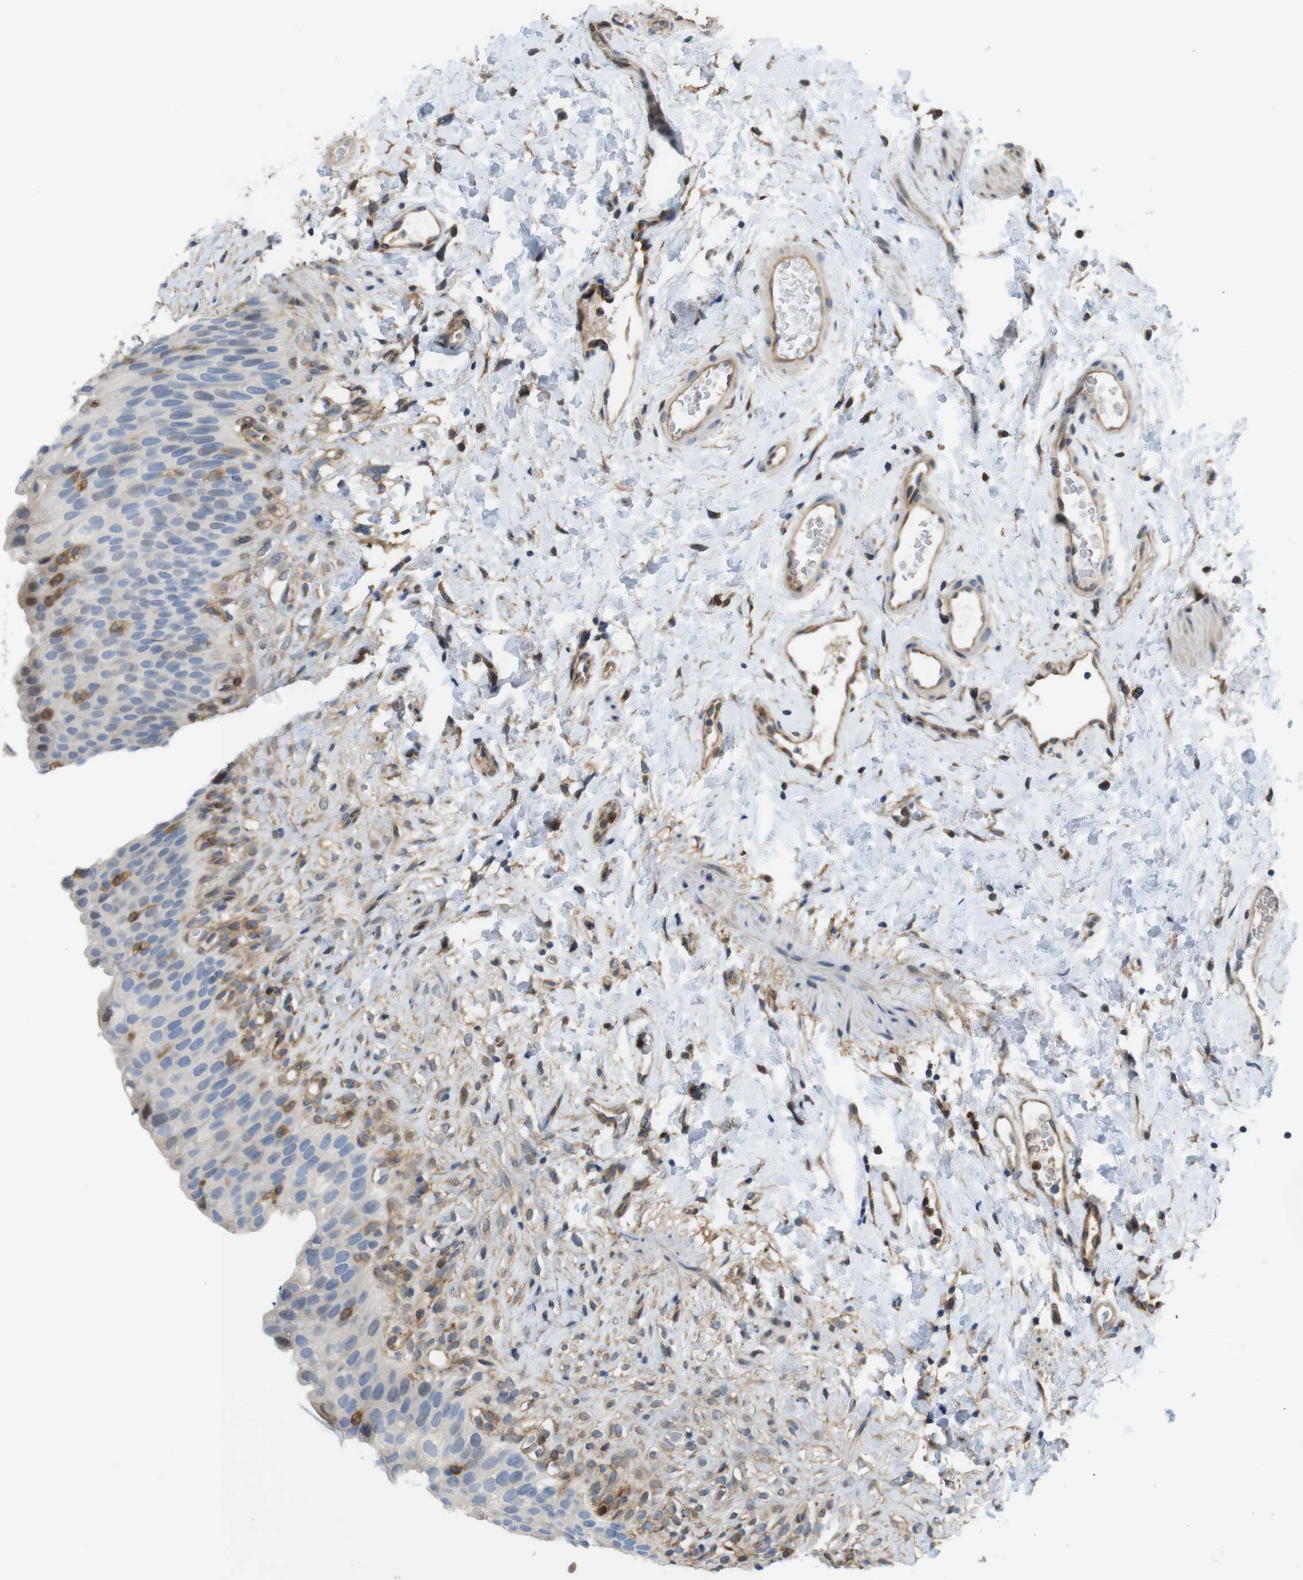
{"staining": {"intensity": "moderate", "quantity": "<25%", "location": "cytoplasmic/membranous"}, "tissue": "urinary bladder", "cell_type": "Urothelial cells", "image_type": "normal", "snomed": [{"axis": "morphology", "description": "Normal tissue, NOS"}, {"axis": "topography", "description": "Urinary bladder"}], "caption": "Immunohistochemical staining of benign urinary bladder reveals low levels of moderate cytoplasmic/membranous positivity in about <25% of urothelial cells.", "gene": "PCDH10", "patient": {"sex": "female", "age": 79}}